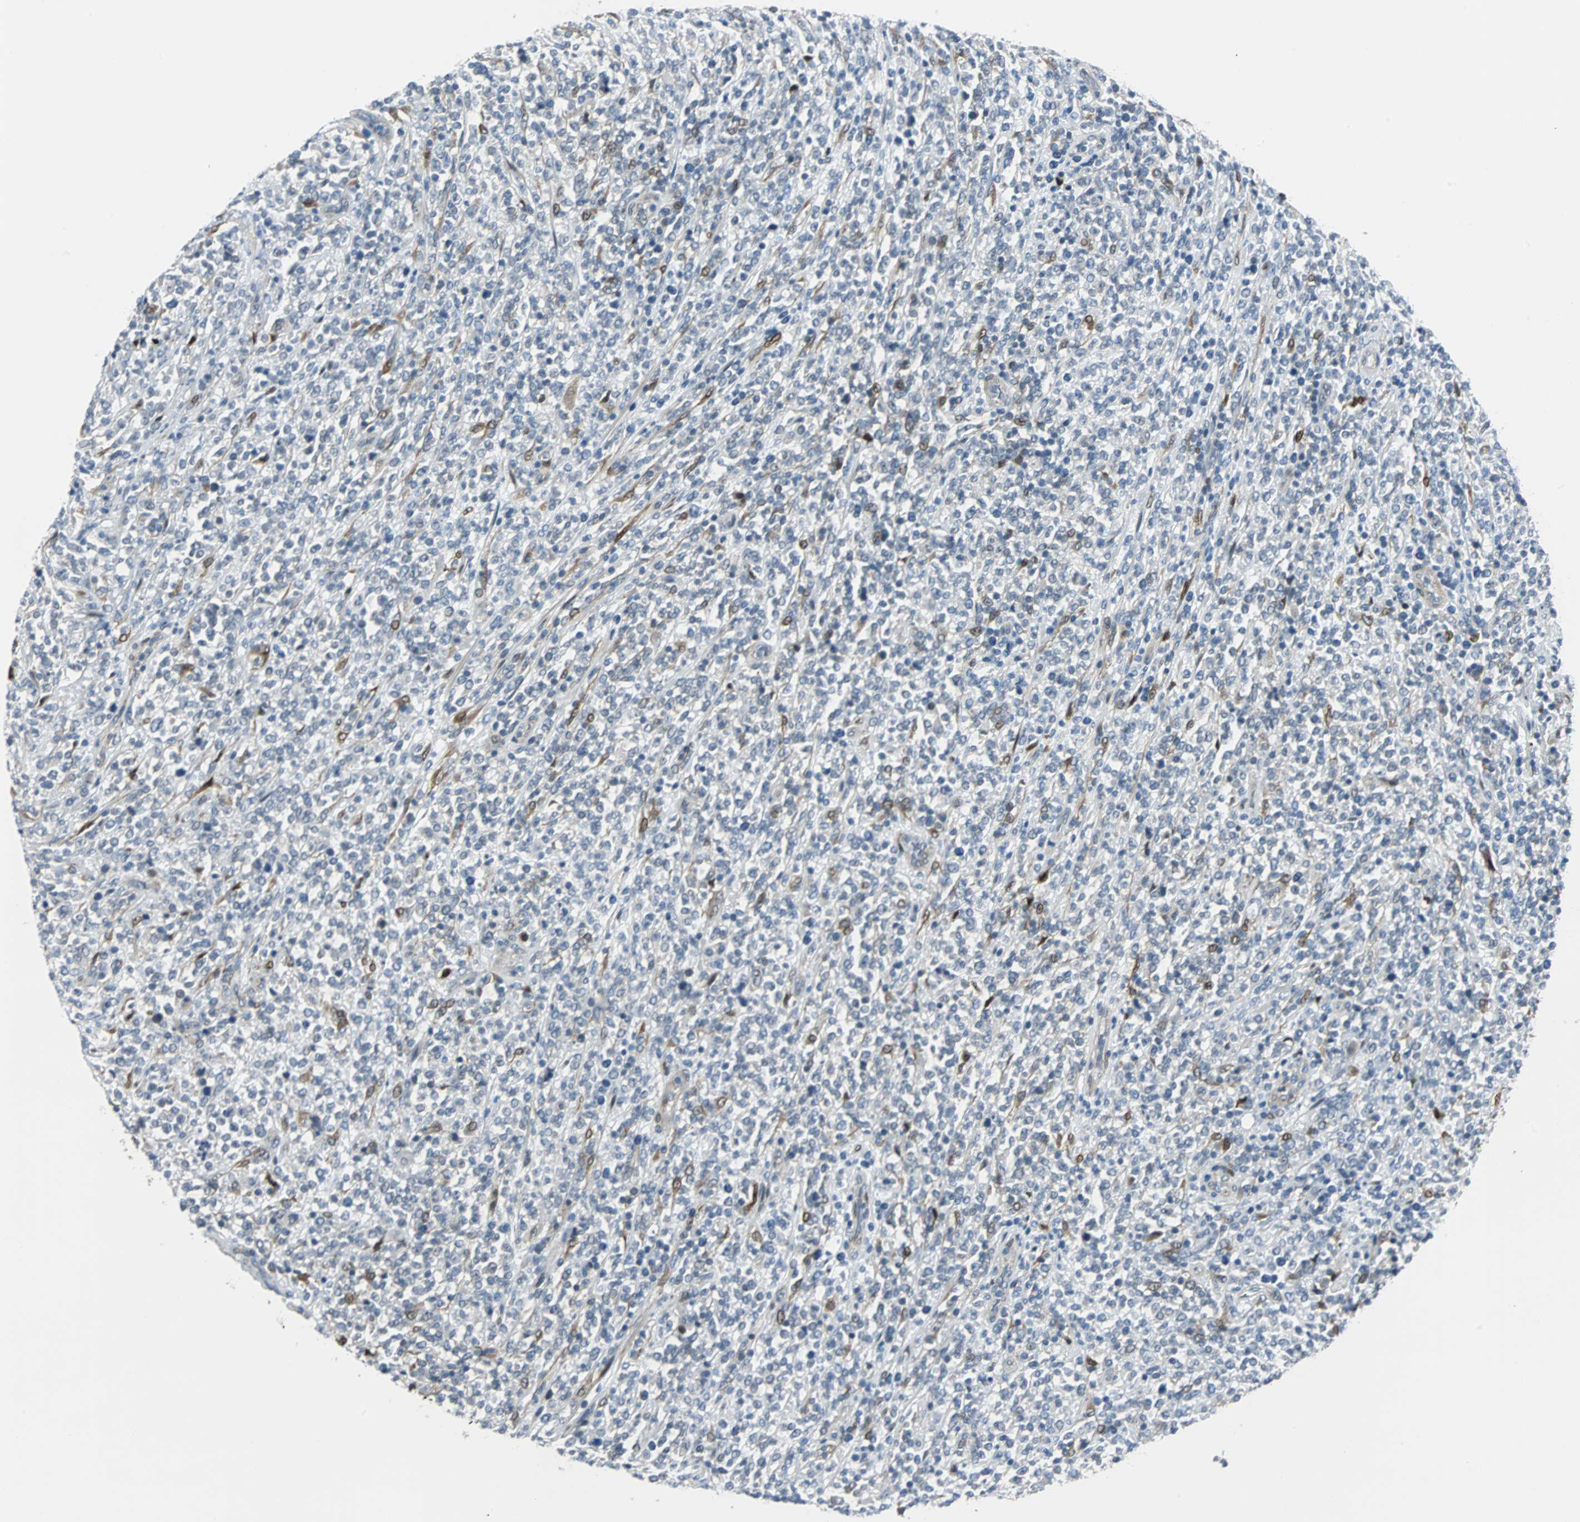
{"staining": {"intensity": "negative", "quantity": "none", "location": "none"}, "tissue": "lymphoma", "cell_type": "Tumor cells", "image_type": "cancer", "snomed": [{"axis": "morphology", "description": "Malignant lymphoma, non-Hodgkin's type, High grade"}, {"axis": "topography", "description": "Soft tissue"}], "caption": "Immunohistochemistry (IHC) histopathology image of neoplastic tissue: lymphoma stained with DAB (3,3'-diaminobenzidine) reveals no significant protein staining in tumor cells. Brightfield microscopy of immunohistochemistry (IHC) stained with DAB (brown) and hematoxylin (blue), captured at high magnification.", "gene": "FHL2", "patient": {"sex": "male", "age": 18}}